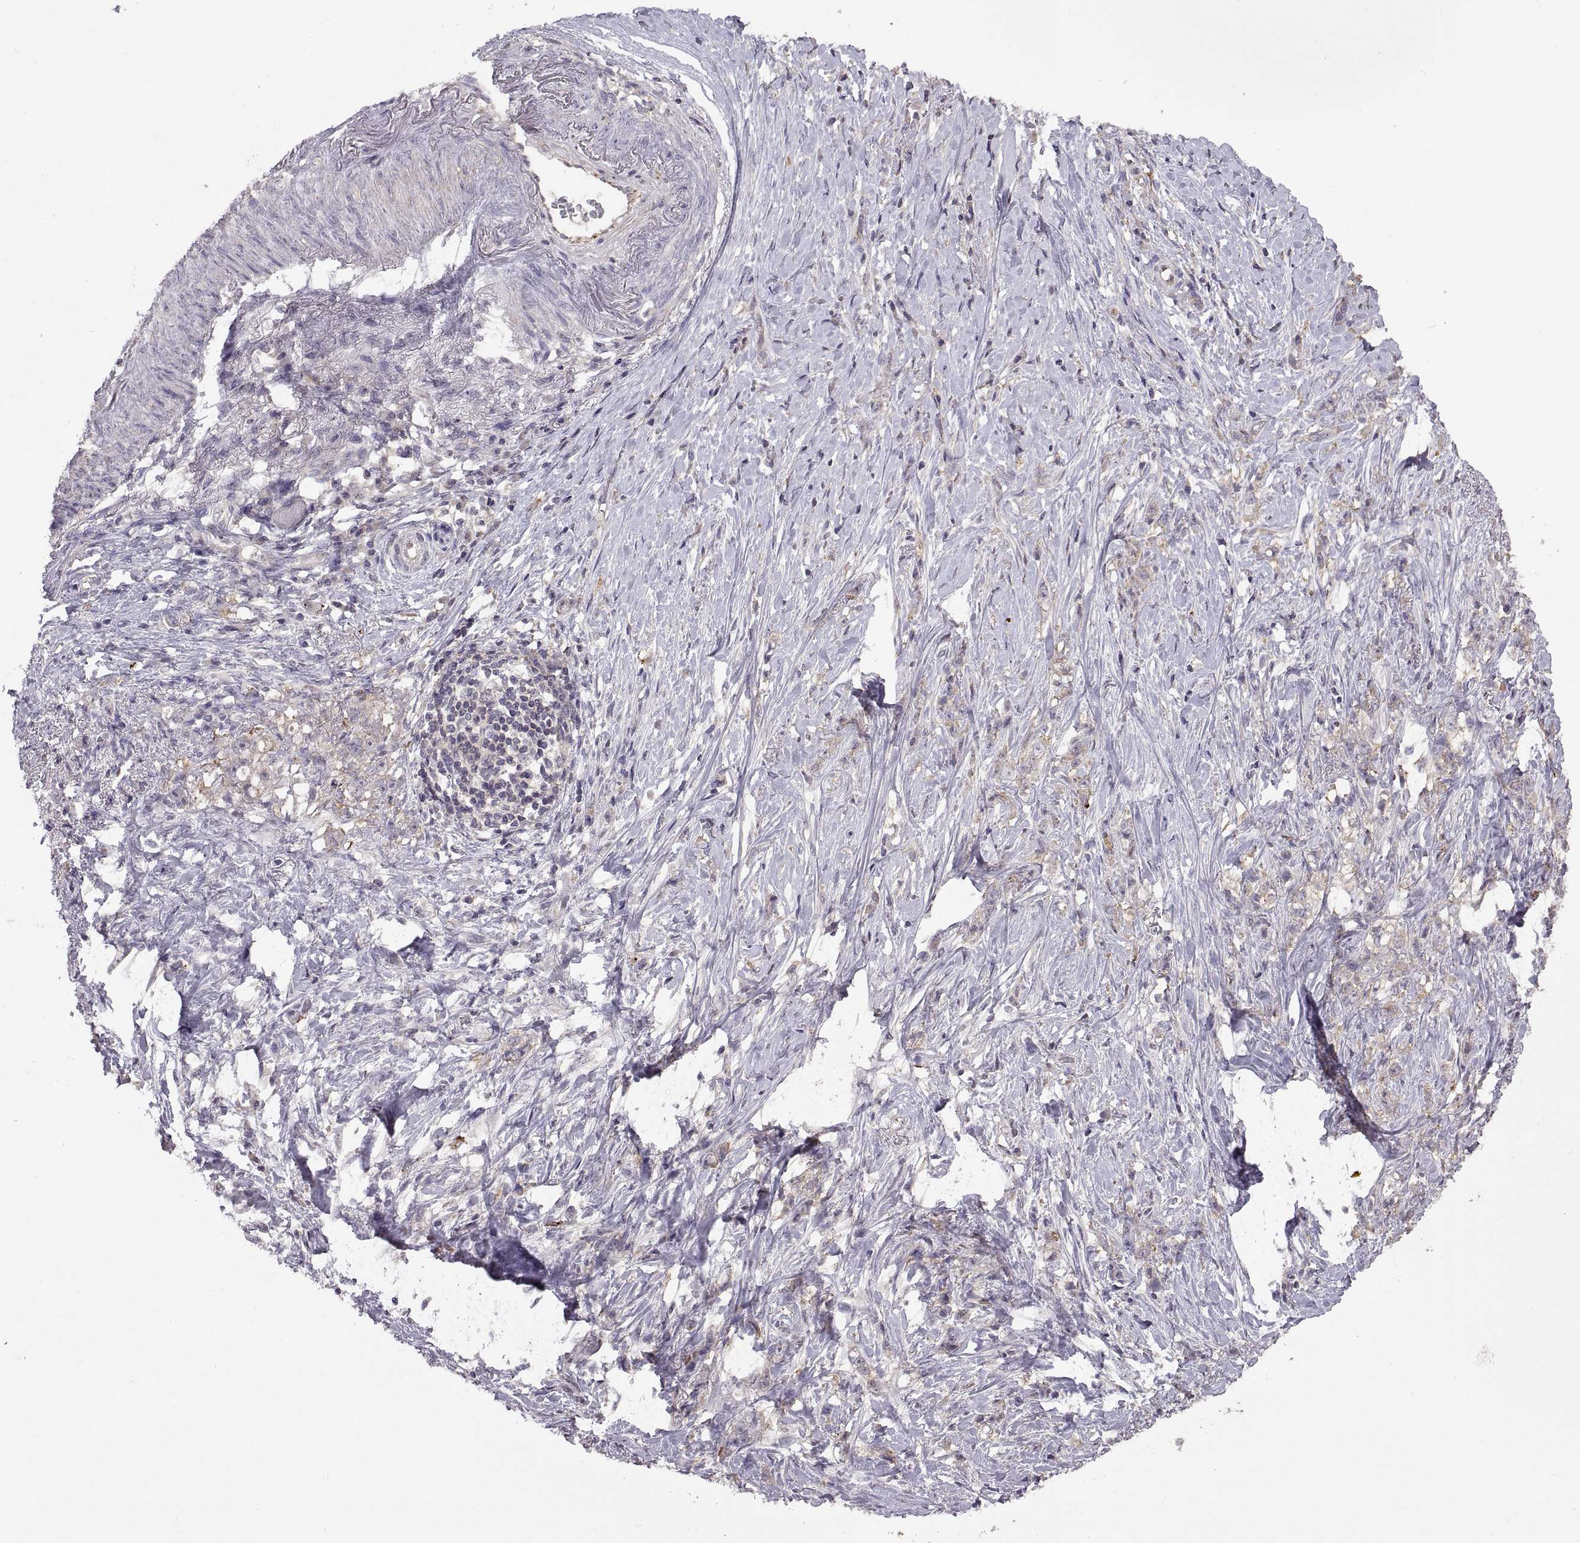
{"staining": {"intensity": "negative", "quantity": "none", "location": "none"}, "tissue": "stomach cancer", "cell_type": "Tumor cells", "image_type": "cancer", "snomed": [{"axis": "morphology", "description": "Adenocarcinoma, NOS"}, {"axis": "topography", "description": "Stomach, lower"}], "caption": "Tumor cells are negative for protein expression in human stomach cancer (adenocarcinoma).", "gene": "NMNAT2", "patient": {"sex": "male", "age": 88}}